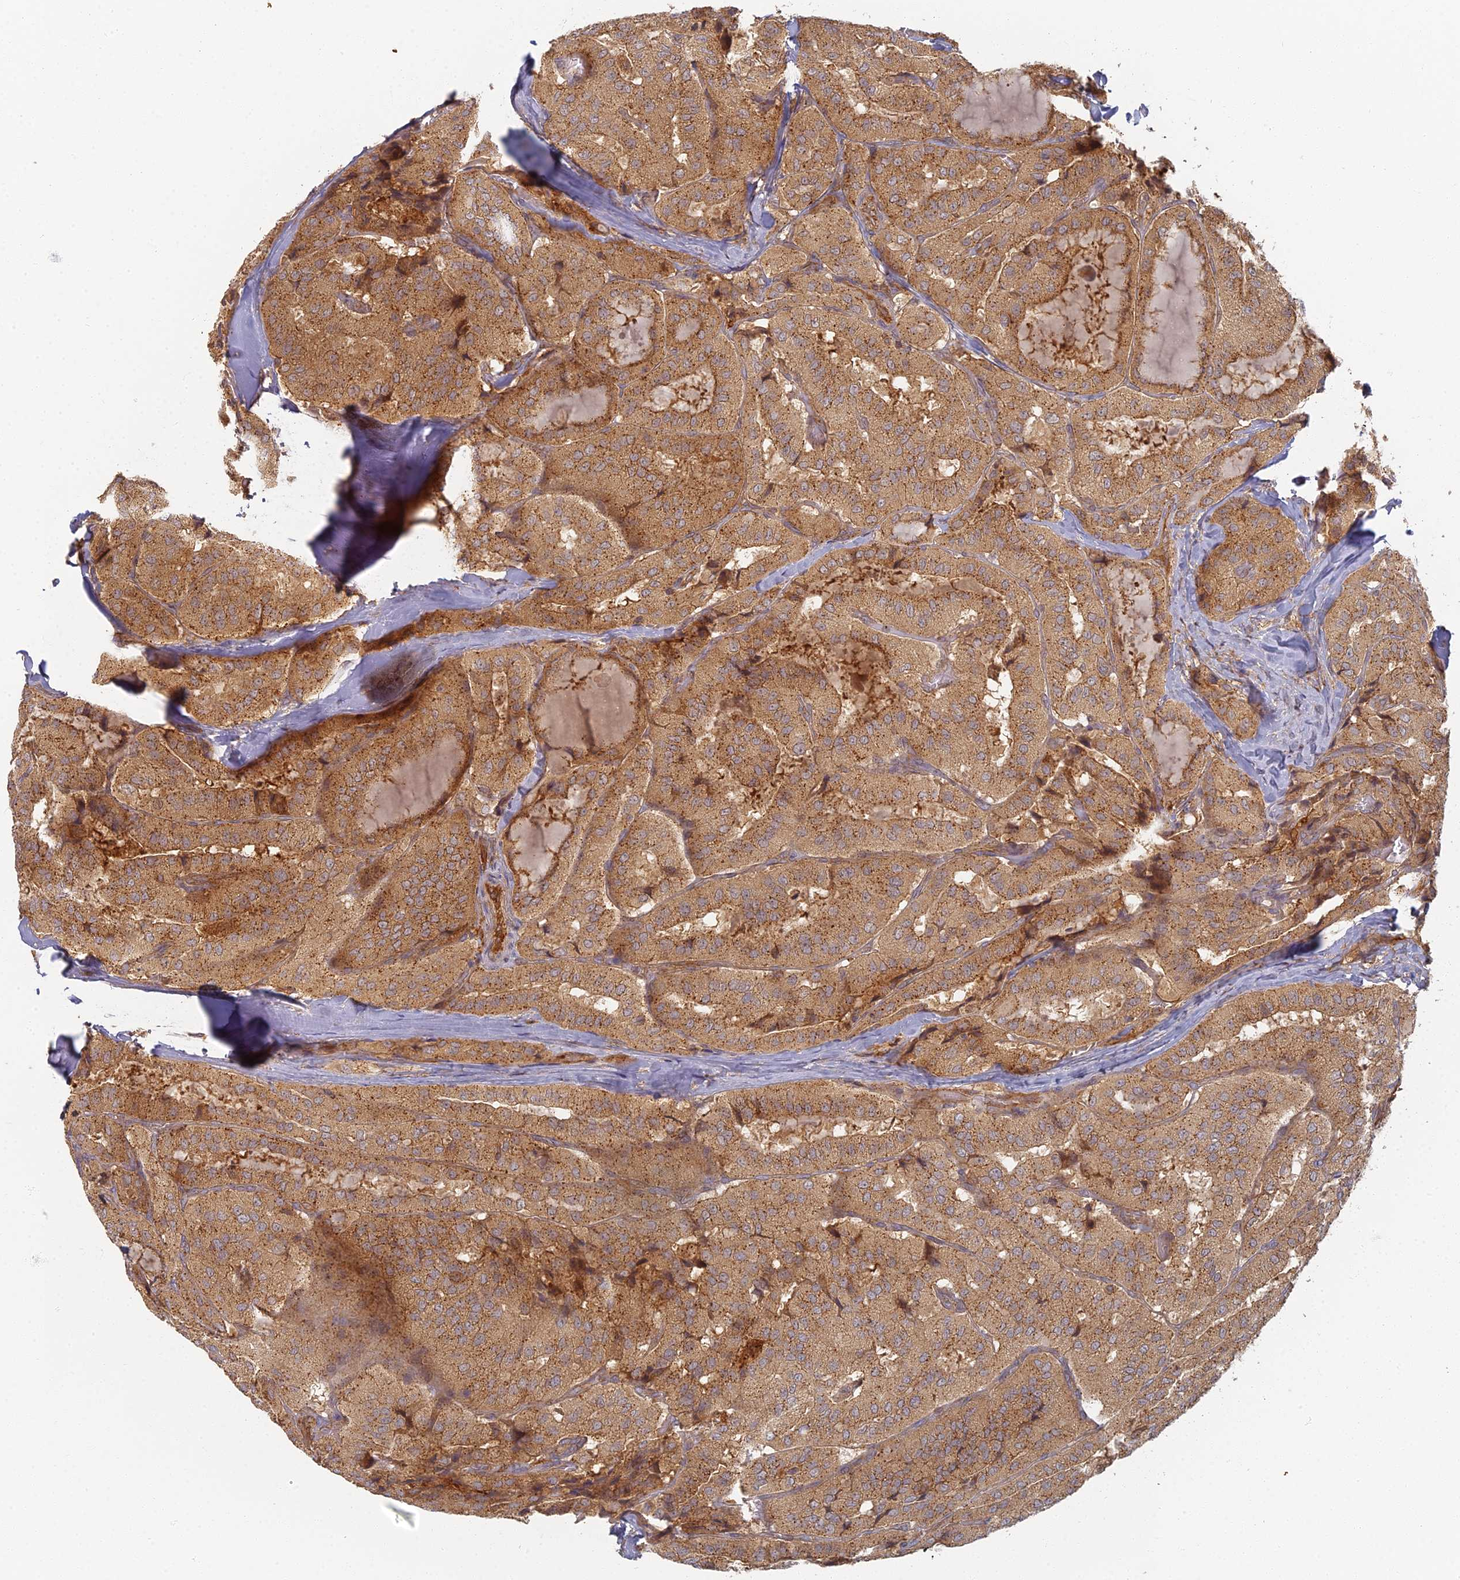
{"staining": {"intensity": "moderate", "quantity": ">75%", "location": "cytoplasmic/membranous"}, "tissue": "thyroid cancer", "cell_type": "Tumor cells", "image_type": "cancer", "snomed": [{"axis": "morphology", "description": "Normal tissue, NOS"}, {"axis": "morphology", "description": "Papillary adenocarcinoma, NOS"}, {"axis": "topography", "description": "Thyroid gland"}], "caption": "Brown immunohistochemical staining in thyroid papillary adenocarcinoma shows moderate cytoplasmic/membranous staining in about >75% of tumor cells. The staining was performed using DAB (3,3'-diaminobenzidine), with brown indicating positive protein expression. Nuclei are stained blue with hematoxylin.", "gene": "INO80D", "patient": {"sex": "female", "age": 59}}